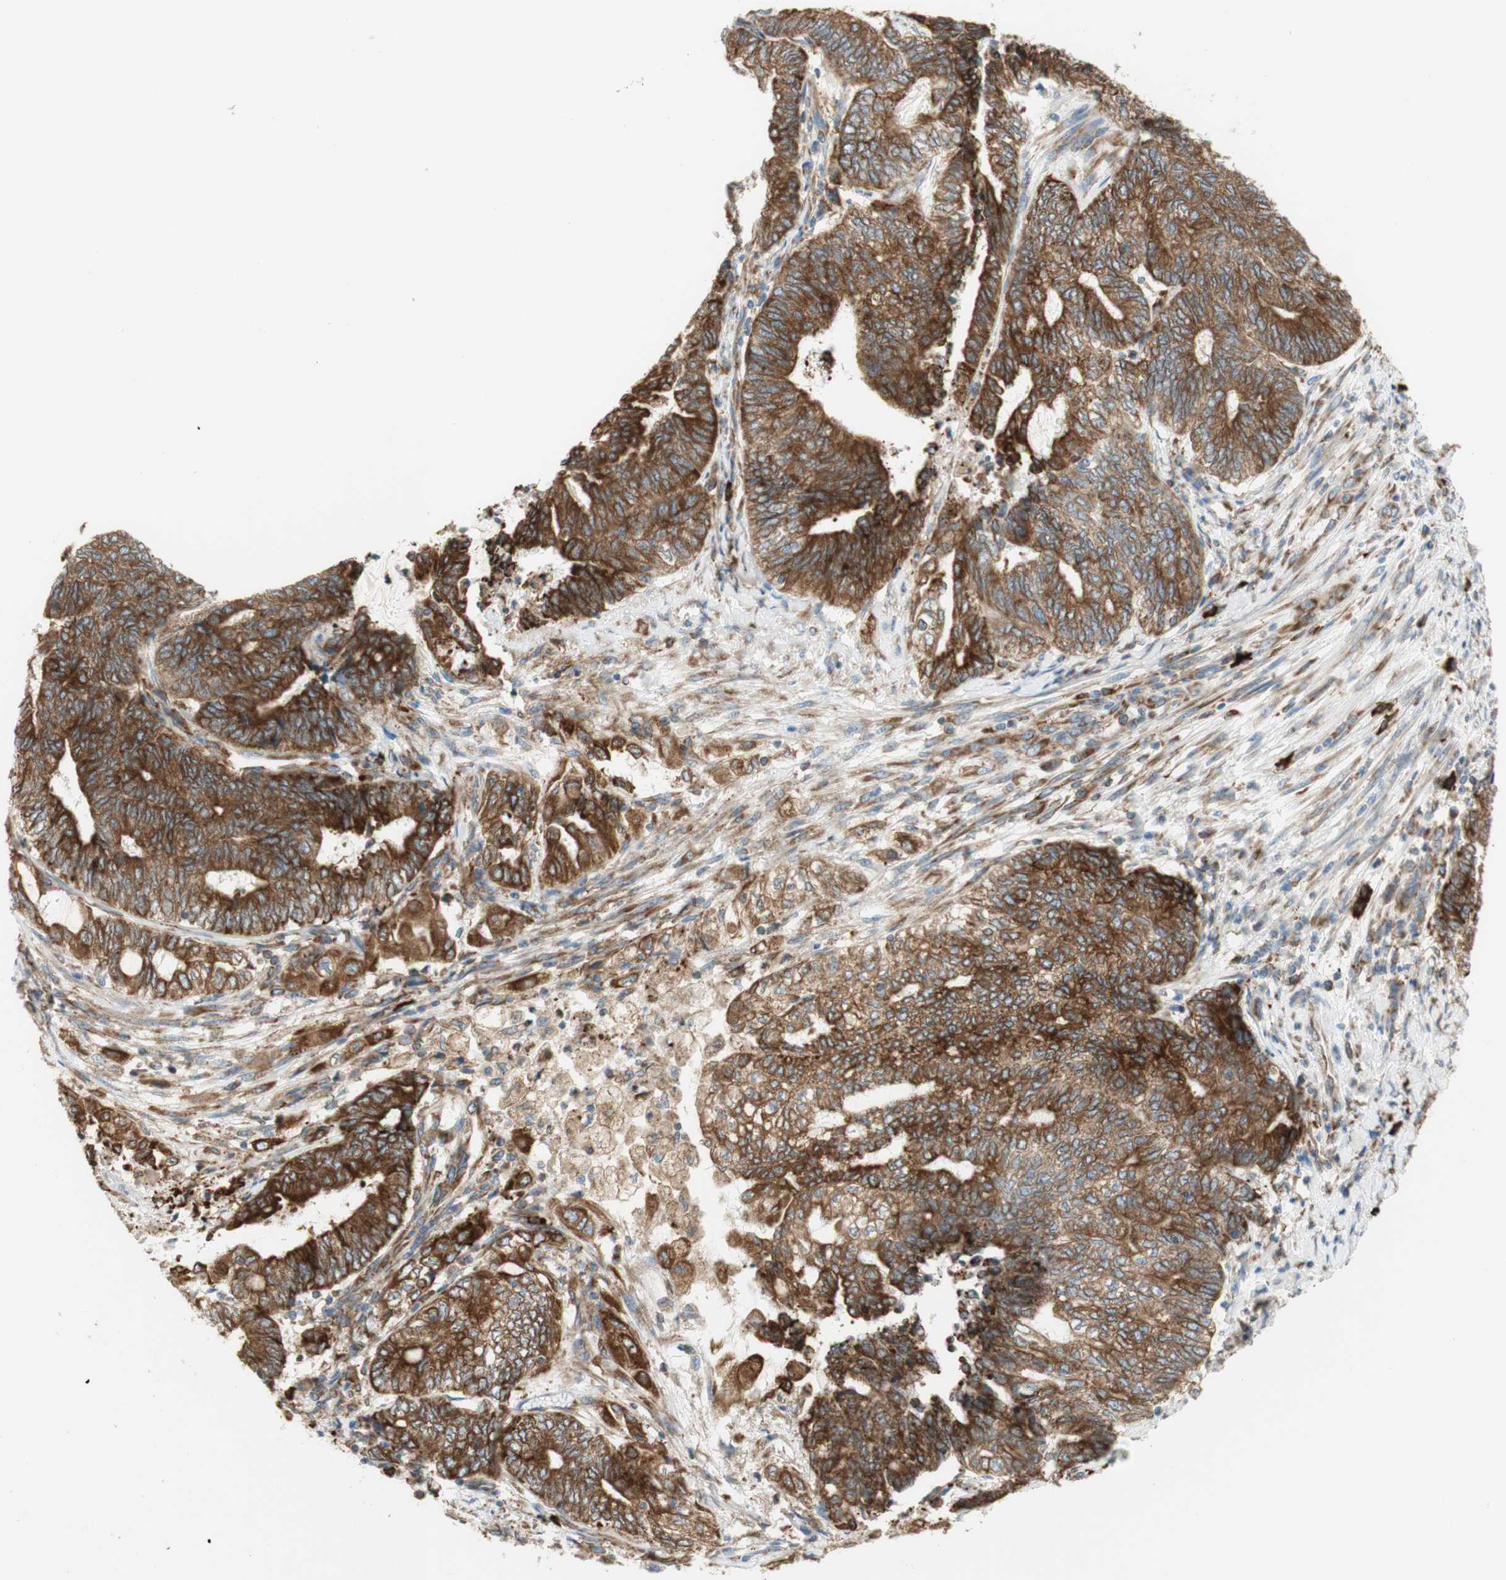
{"staining": {"intensity": "strong", "quantity": ">75%", "location": "cytoplasmic/membranous"}, "tissue": "endometrial cancer", "cell_type": "Tumor cells", "image_type": "cancer", "snomed": [{"axis": "morphology", "description": "Adenocarcinoma, NOS"}, {"axis": "topography", "description": "Uterus"}, {"axis": "topography", "description": "Endometrium"}], "caption": "High-magnification brightfield microscopy of adenocarcinoma (endometrial) stained with DAB (brown) and counterstained with hematoxylin (blue). tumor cells exhibit strong cytoplasmic/membranous positivity is present in about>75% of cells.", "gene": "MANF", "patient": {"sex": "female", "age": 70}}